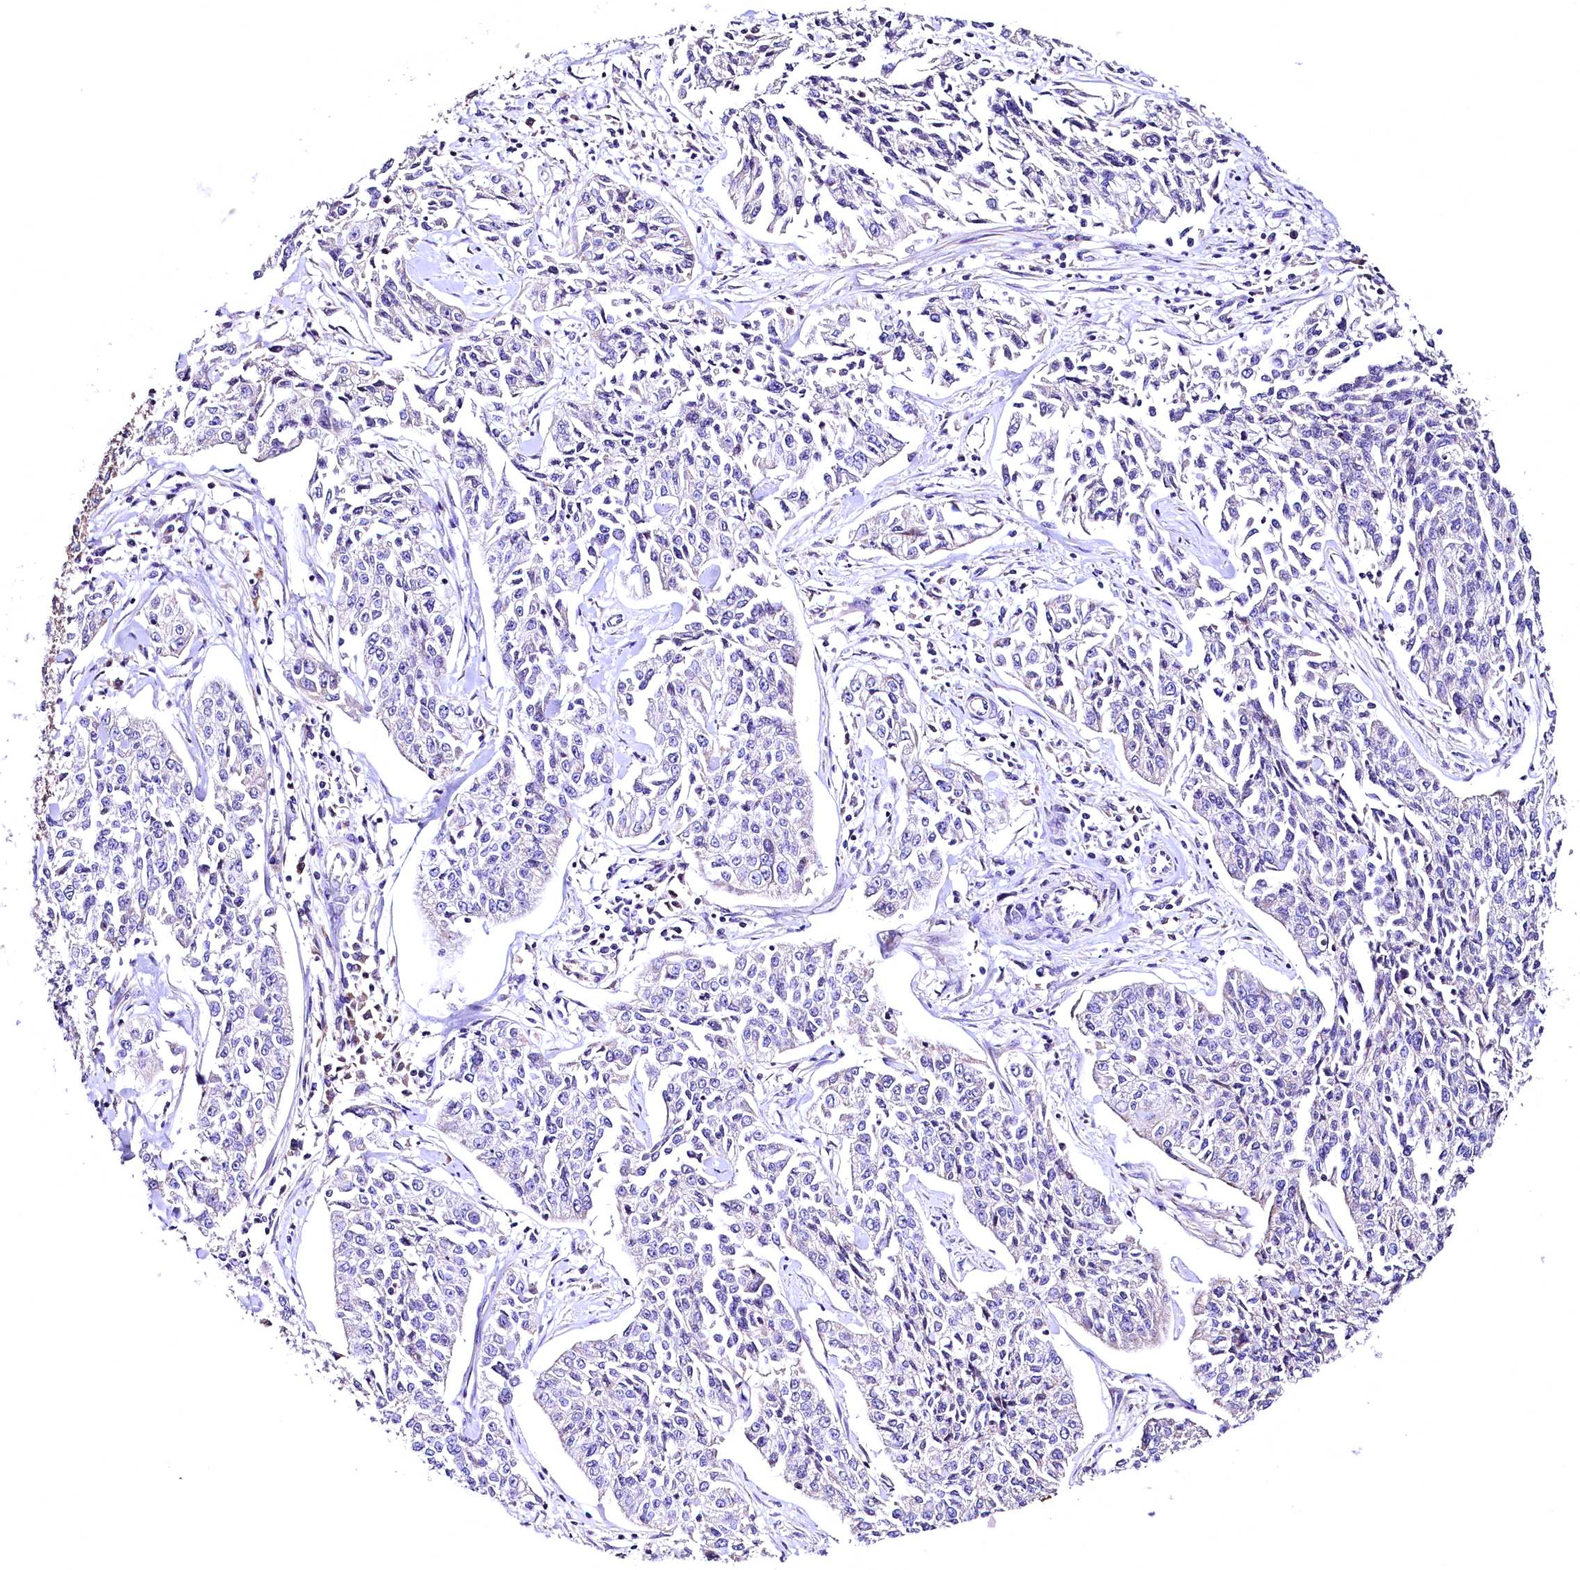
{"staining": {"intensity": "negative", "quantity": "none", "location": "none"}, "tissue": "cervical cancer", "cell_type": "Tumor cells", "image_type": "cancer", "snomed": [{"axis": "morphology", "description": "Squamous cell carcinoma, NOS"}, {"axis": "topography", "description": "Cervix"}], "caption": "This is an immunohistochemistry micrograph of human cervical squamous cell carcinoma. There is no staining in tumor cells.", "gene": "MRPL57", "patient": {"sex": "female", "age": 35}}